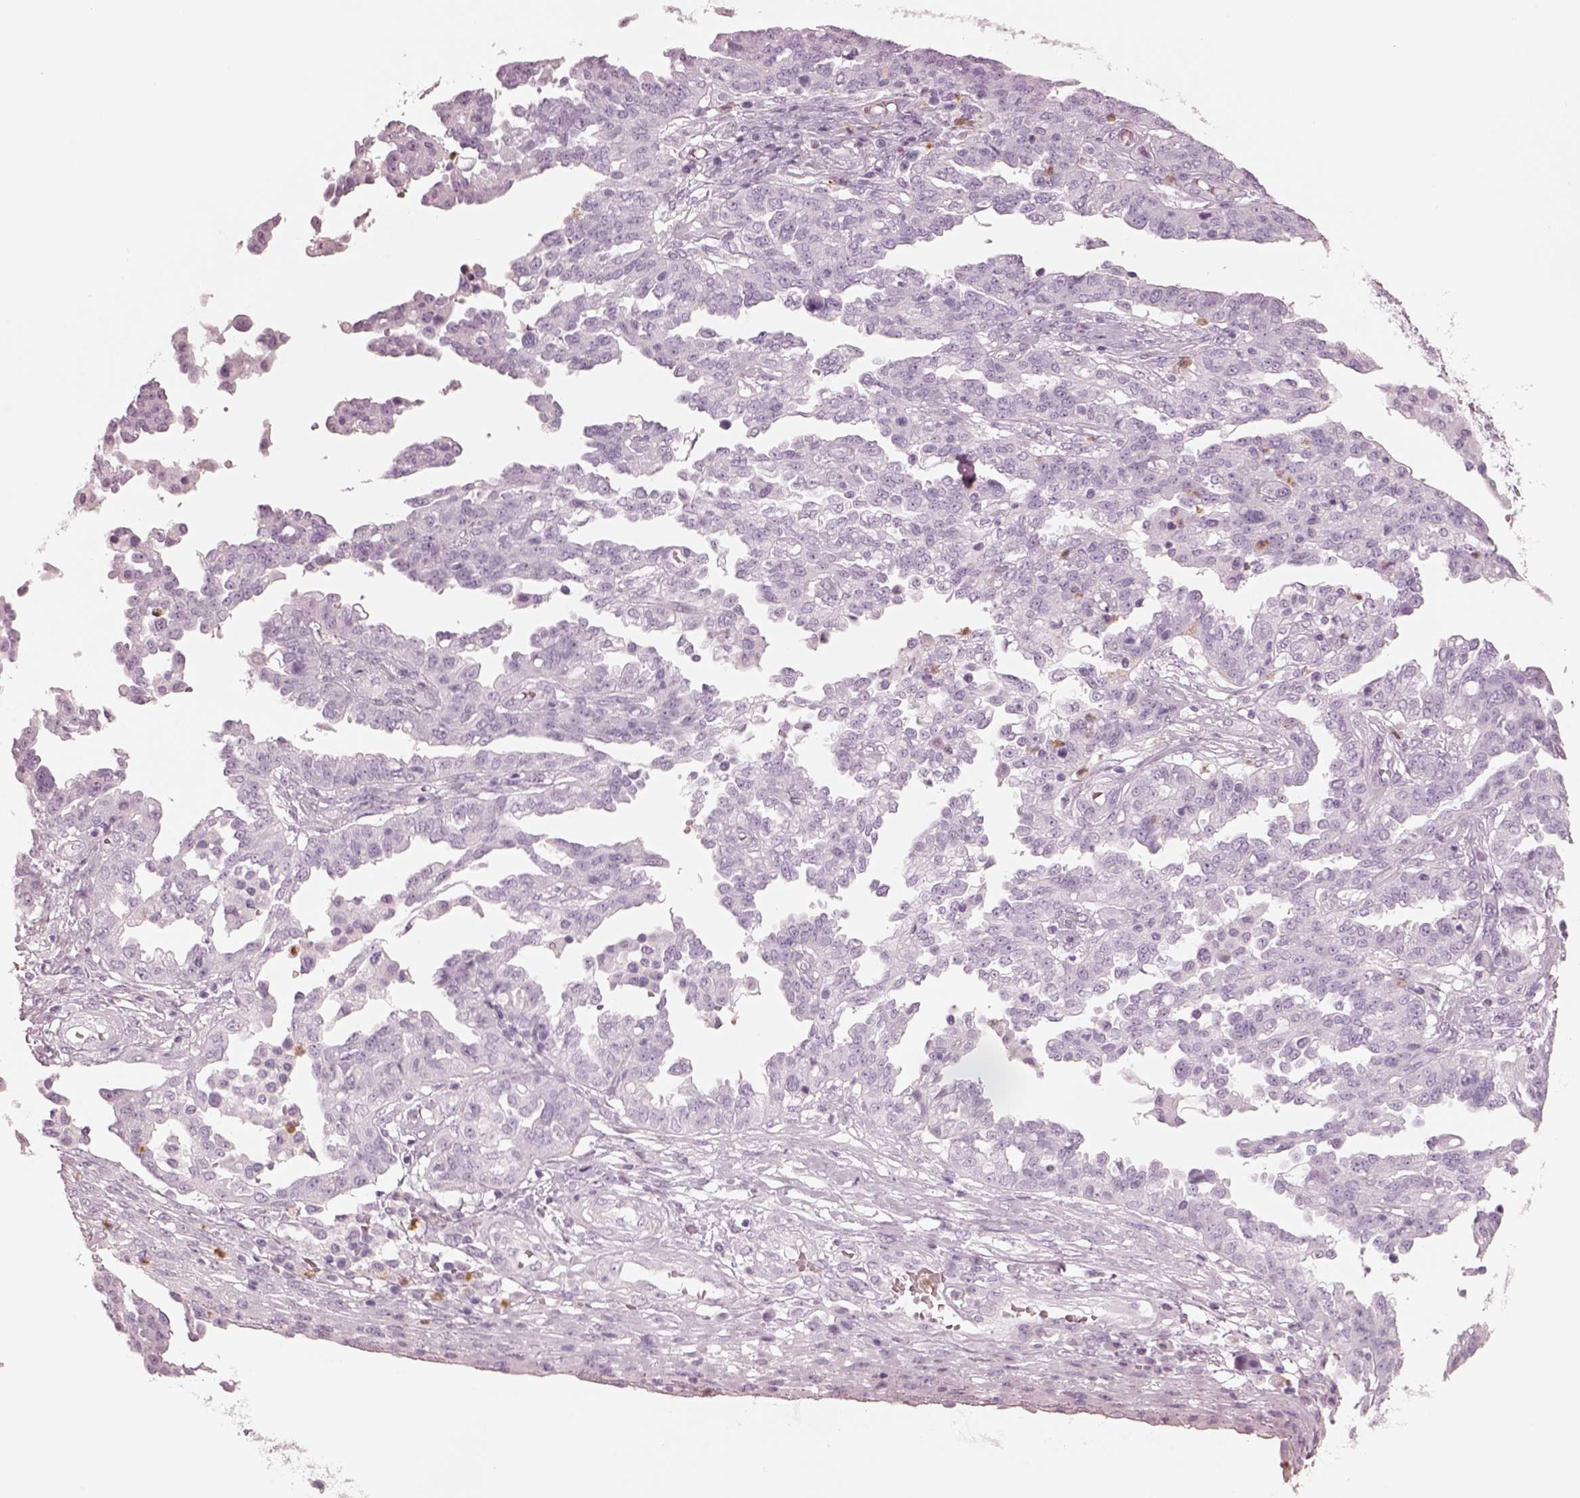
{"staining": {"intensity": "negative", "quantity": "none", "location": "none"}, "tissue": "ovarian cancer", "cell_type": "Tumor cells", "image_type": "cancer", "snomed": [{"axis": "morphology", "description": "Cystadenocarcinoma, serous, NOS"}, {"axis": "topography", "description": "Ovary"}], "caption": "High power microscopy histopathology image of an immunohistochemistry image of ovarian cancer (serous cystadenocarcinoma), revealing no significant expression in tumor cells.", "gene": "ELANE", "patient": {"sex": "female", "age": 67}}